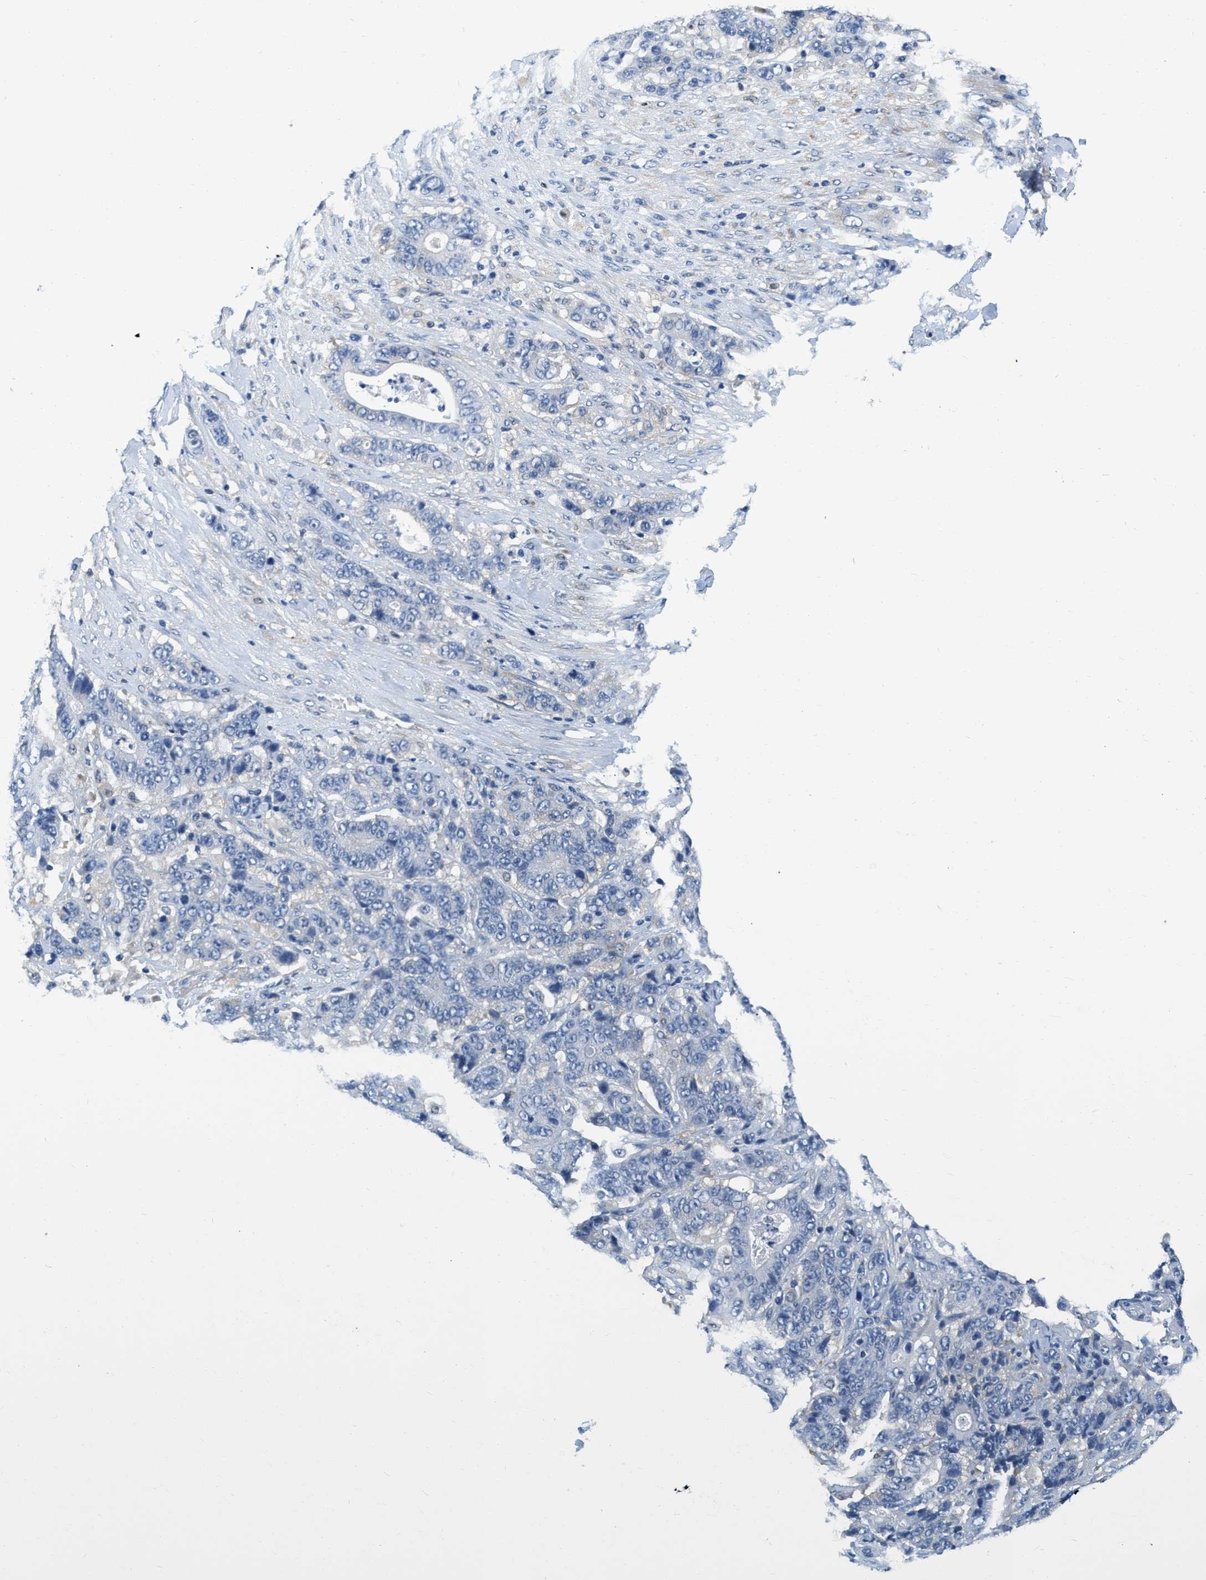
{"staining": {"intensity": "negative", "quantity": "none", "location": "none"}, "tissue": "stomach cancer", "cell_type": "Tumor cells", "image_type": "cancer", "snomed": [{"axis": "morphology", "description": "Adenocarcinoma, NOS"}, {"axis": "topography", "description": "Stomach"}], "caption": "The immunohistochemistry (IHC) histopathology image has no significant staining in tumor cells of stomach adenocarcinoma tissue.", "gene": "EIF2AK2", "patient": {"sex": "female", "age": 73}}